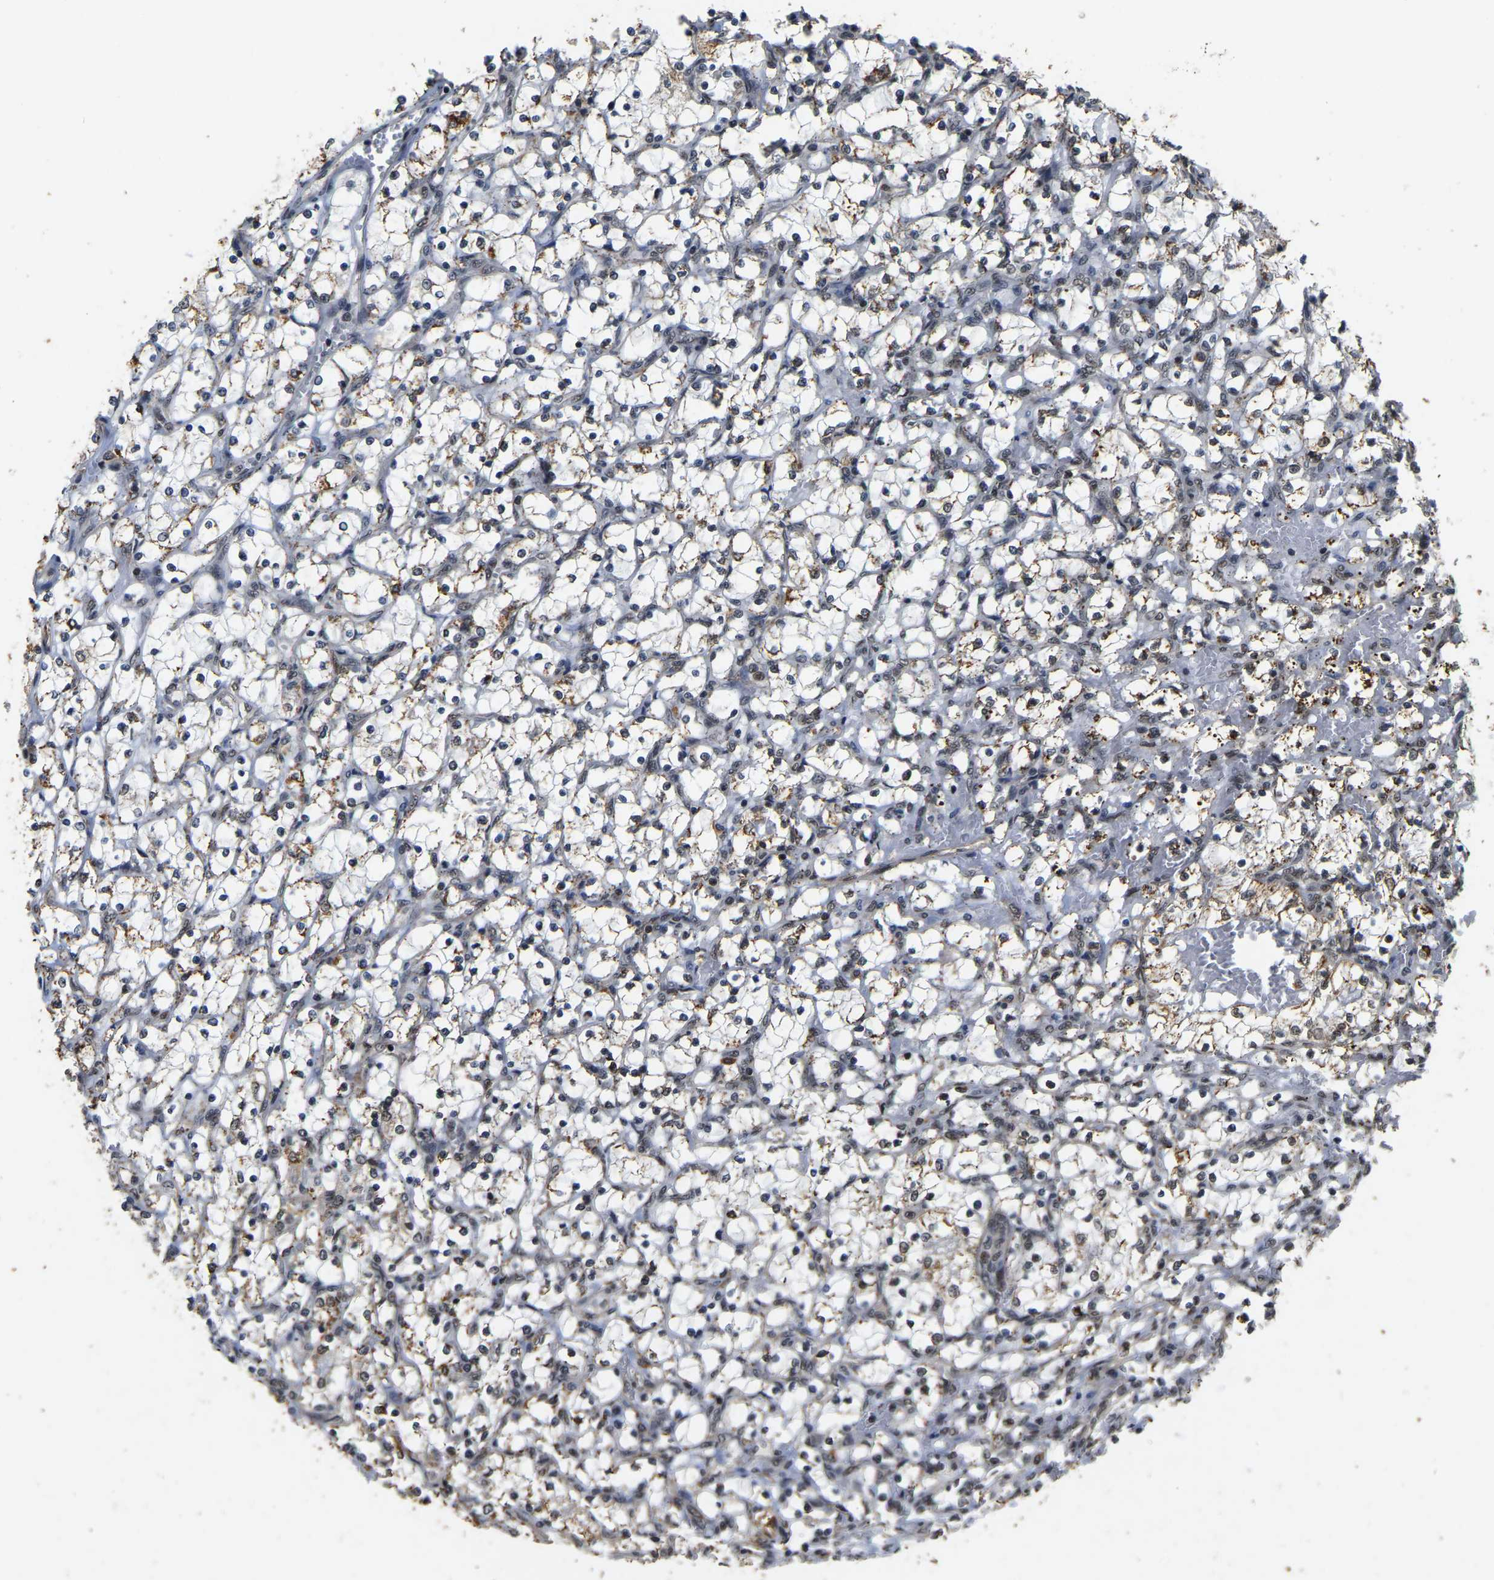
{"staining": {"intensity": "weak", "quantity": "25%-75%", "location": "cytoplasmic/membranous"}, "tissue": "renal cancer", "cell_type": "Tumor cells", "image_type": "cancer", "snomed": [{"axis": "morphology", "description": "Adenocarcinoma, NOS"}, {"axis": "topography", "description": "Kidney"}], "caption": "Protein staining by immunohistochemistry (IHC) demonstrates weak cytoplasmic/membranous staining in about 25%-75% of tumor cells in renal adenocarcinoma. The protein is stained brown, and the nuclei are stained in blue (DAB (3,3'-diaminobenzidine) IHC with brightfield microscopy, high magnification).", "gene": "CIAO1", "patient": {"sex": "female", "age": 69}}